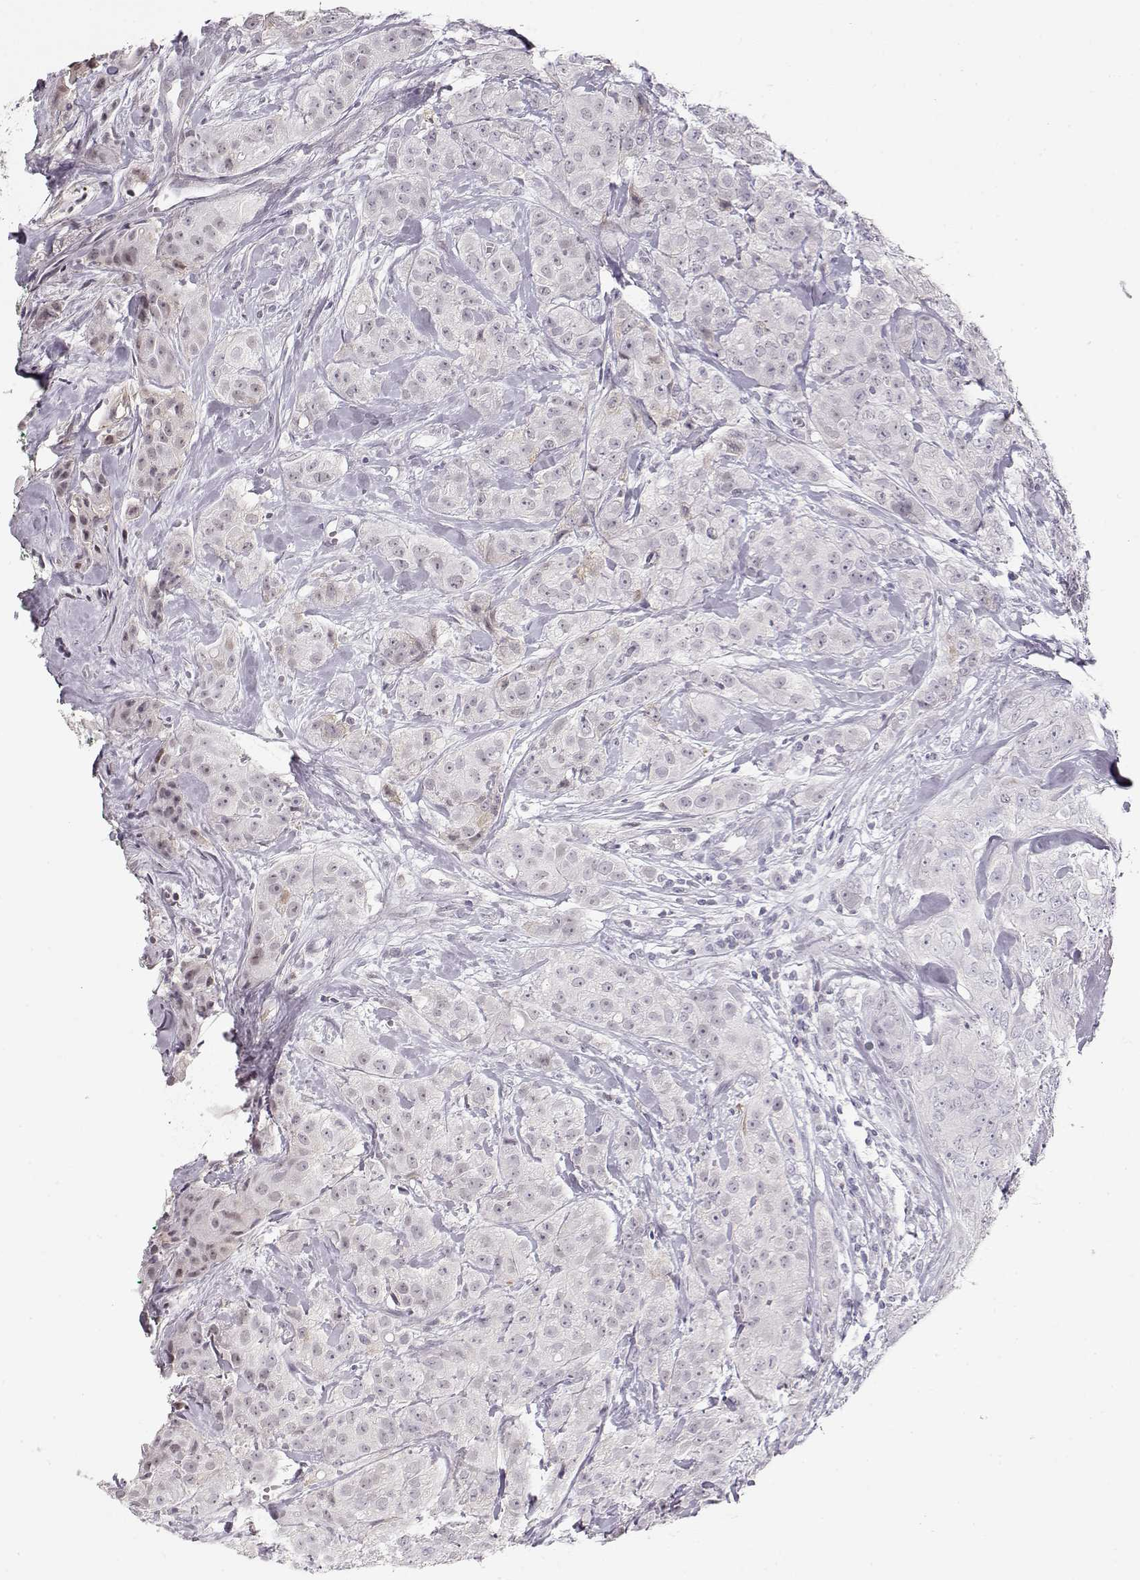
{"staining": {"intensity": "weak", "quantity": "<25%", "location": "cytoplasmic/membranous"}, "tissue": "breast cancer", "cell_type": "Tumor cells", "image_type": "cancer", "snomed": [{"axis": "morphology", "description": "Duct carcinoma"}, {"axis": "topography", "description": "Breast"}], "caption": "This image is of breast intraductal carcinoma stained with immunohistochemistry (IHC) to label a protein in brown with the nuclei are counter-stained blue. There is no expression in tumor cells.", "gene": "TEPP", "patient": {"sex": "female", "age": 43}}